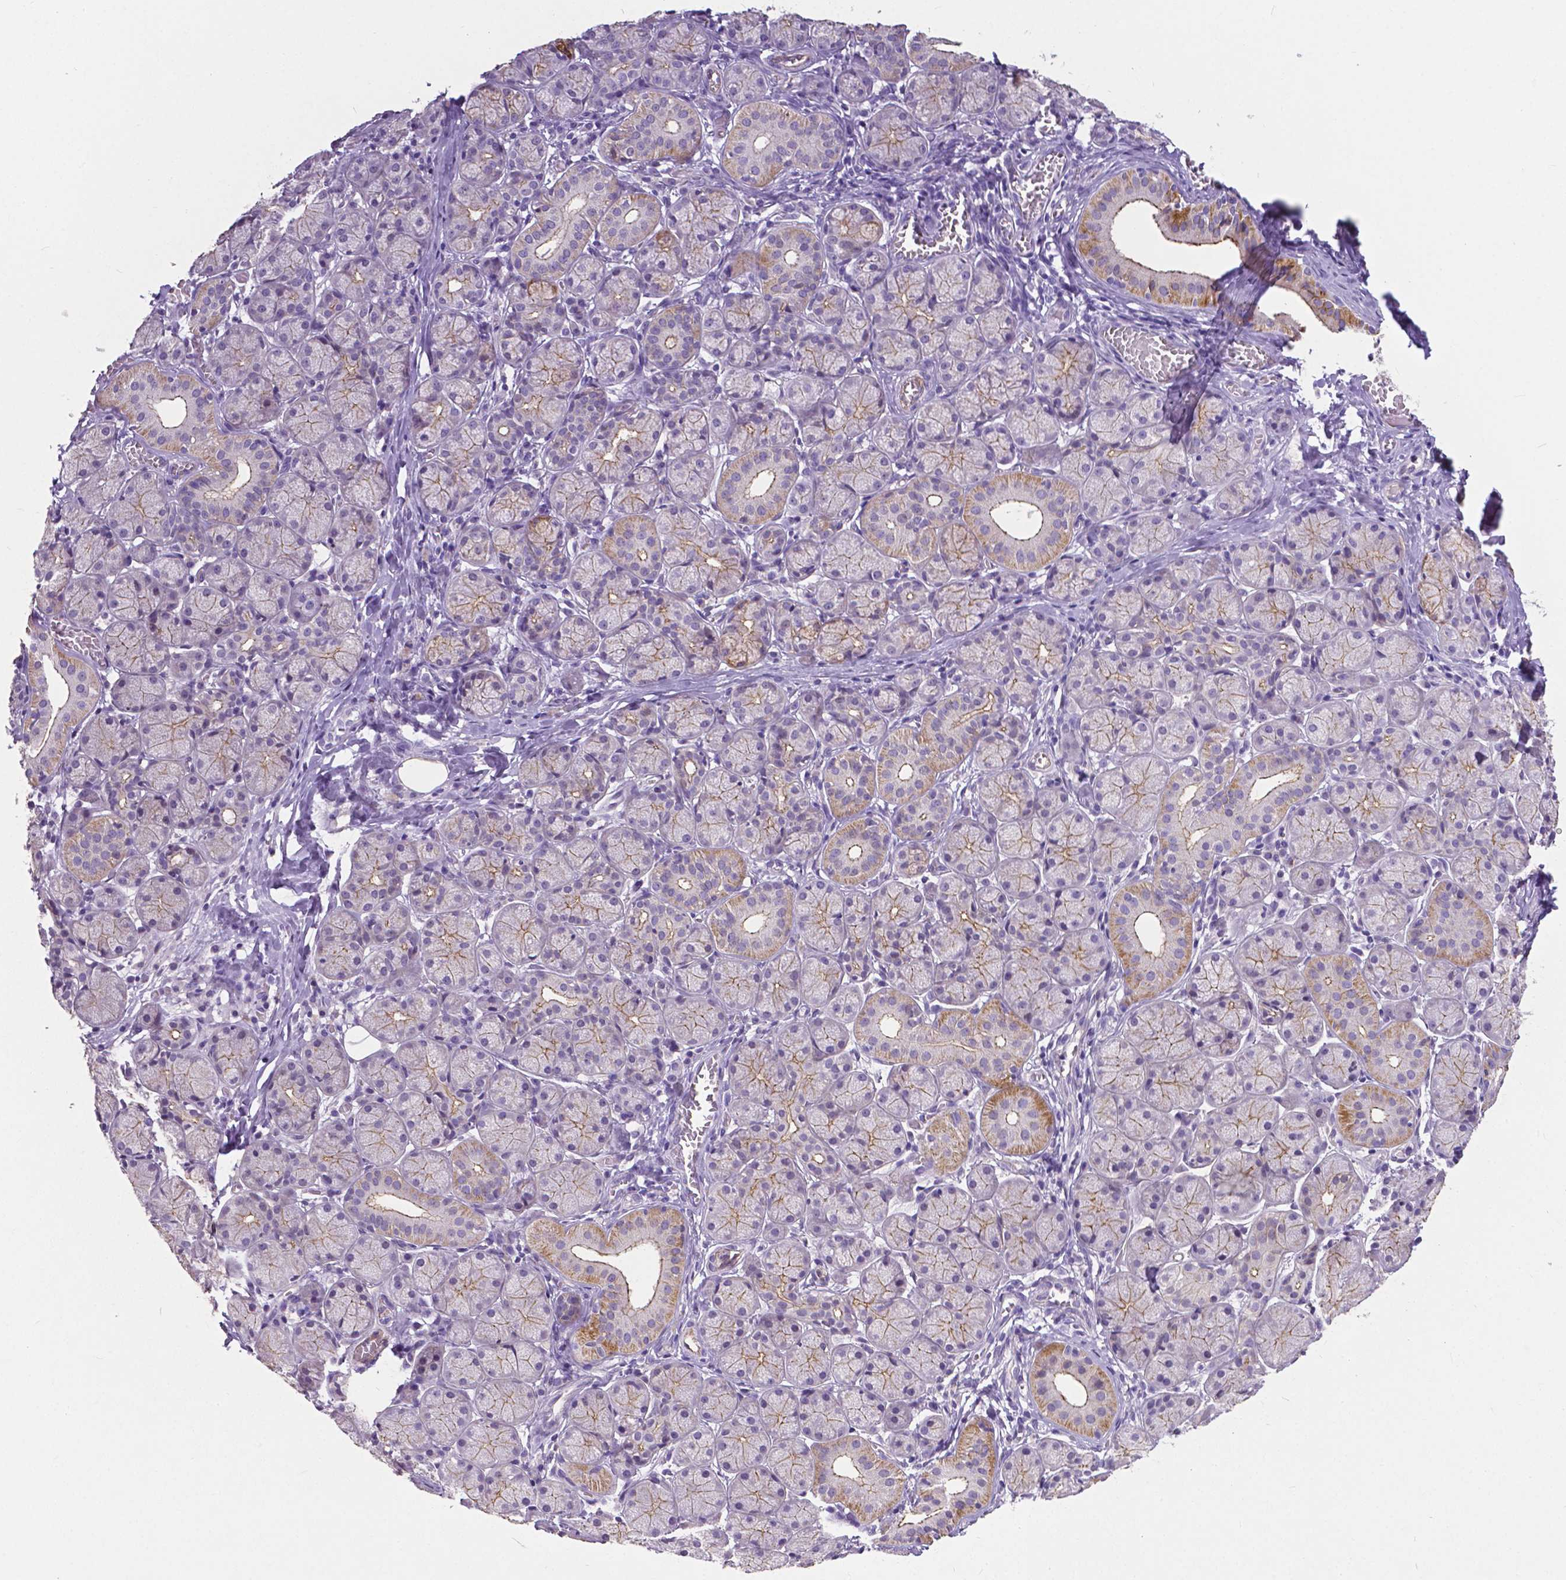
{"staining": {"intensity": "weak", "quantity": "25%-75%", "location": "cytoplasmic/membranous"}, "tissue": "salivary gland", "cell_type": "Glandular cells", "image_type": "normal", "snomed": [{"axis": "morphology", "description": "Normal tissue, NOS"}, {"axis": "topography", "description": "Salivary gland"}, {"axis": "topography", "description": "Peripheral nerve tissue"}], "caption": "Protein staining by immunohistochemistry (IHC) exhibits weak cytoplasmic/membranous expression in approximately 25%-75% of glandular cells in unremarkable salivary gland.", "gene": "OCLN", "patient": {"sex": "female", "age": 24}}